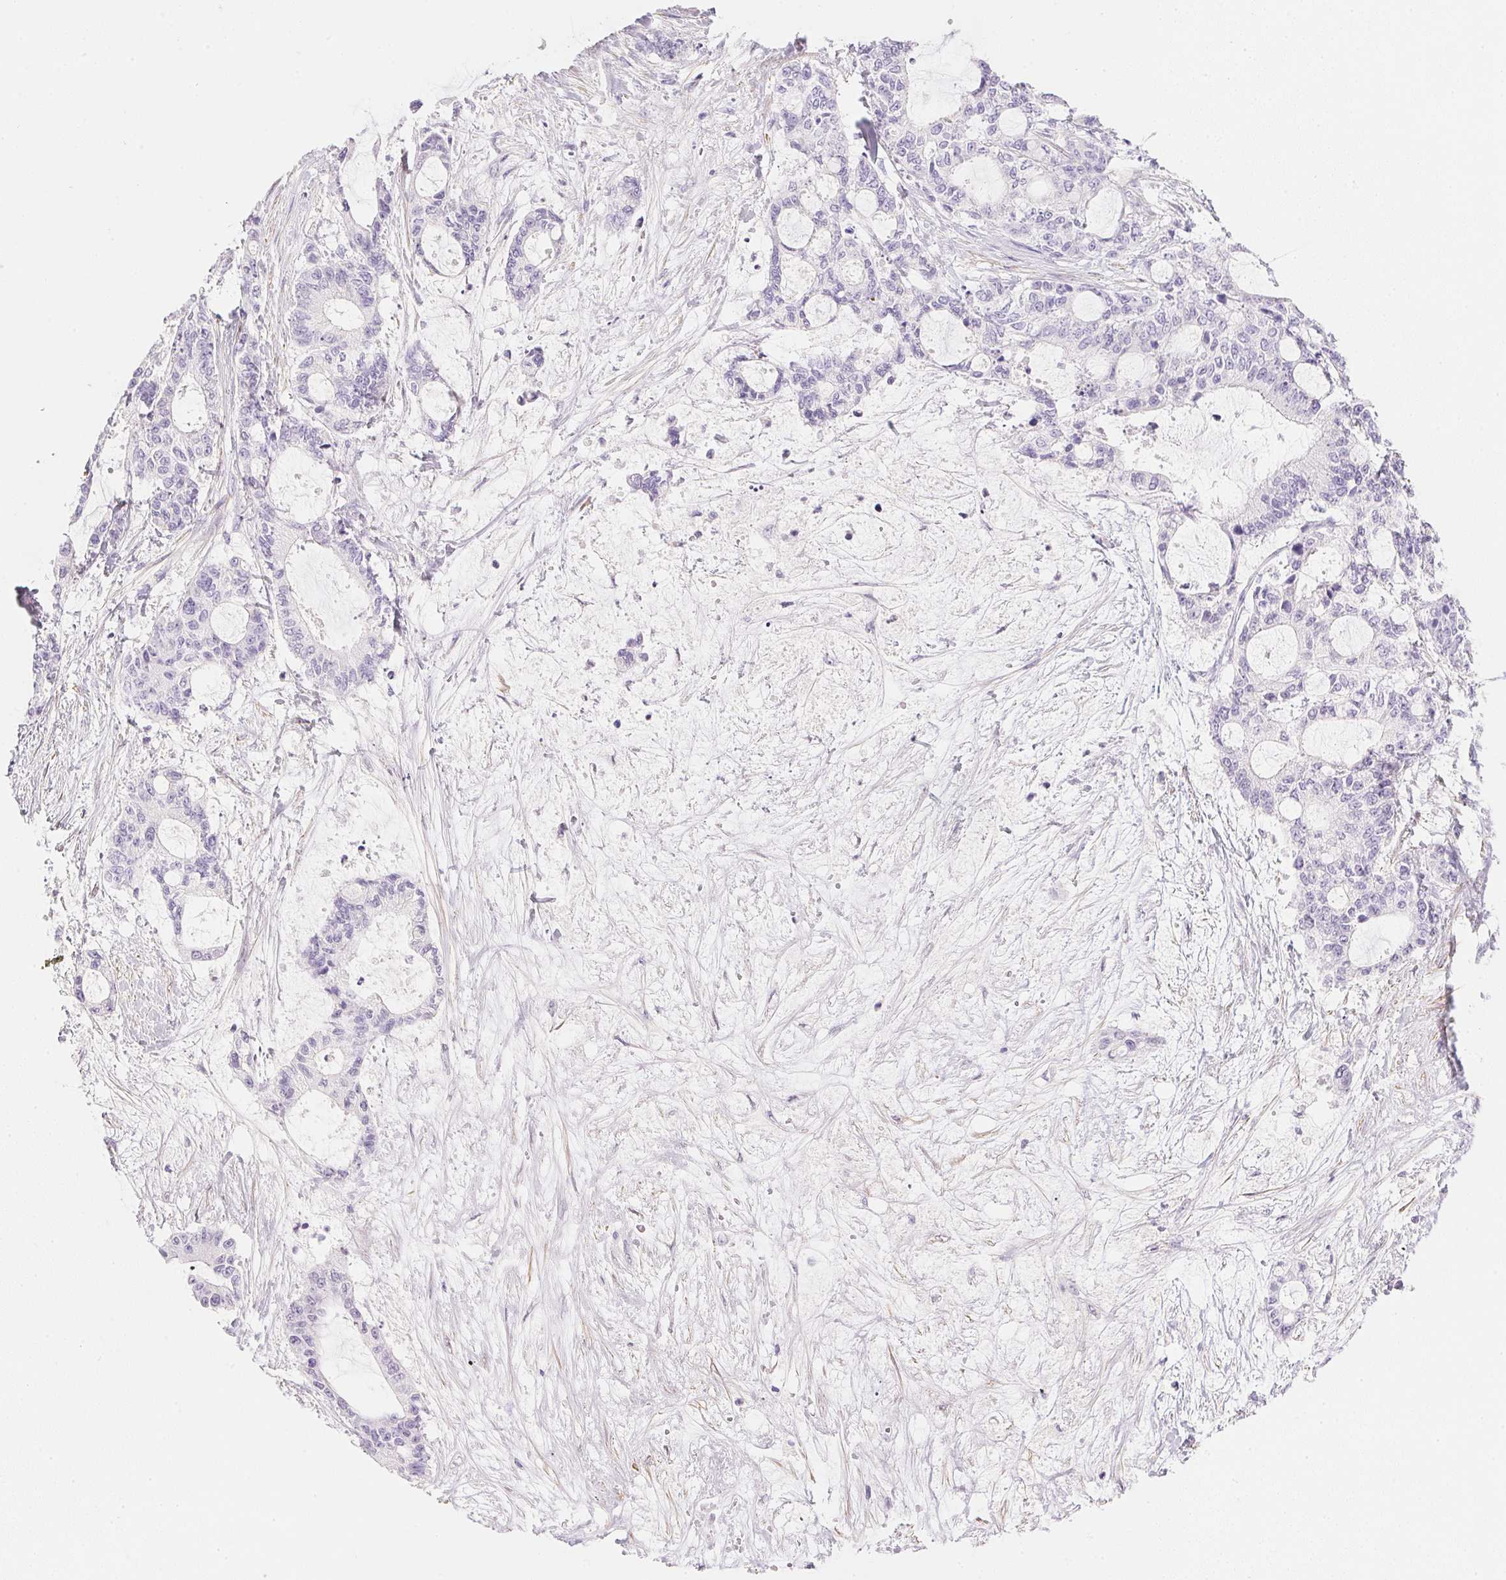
{"staining": {"intensity": "negative", "quantity": "none", "location": "none"}, "tissue": "liver cancer", "cell_type": "Tumor cells", "image_type": "cancer", "snomed": [{"axis": "morphology", "description": "Normal tissue, NOS"}, {"axis": "morphology", "description": "Cholangiocarcinoma"}, {"axis": "topography", "description": "Liver"}, {"axis": "topography", "description": "Peripheral nerve tissue"}], "caption": "High magnification brightfield microscopy of liver cancer (cholangiocarcinoma) stained with DAB (brown) and counterstained with hematoxylin (blue): tumor cells show no significant staining.", "gene": "KCNE2", "patient": {"sex": "female", "age": 73}}